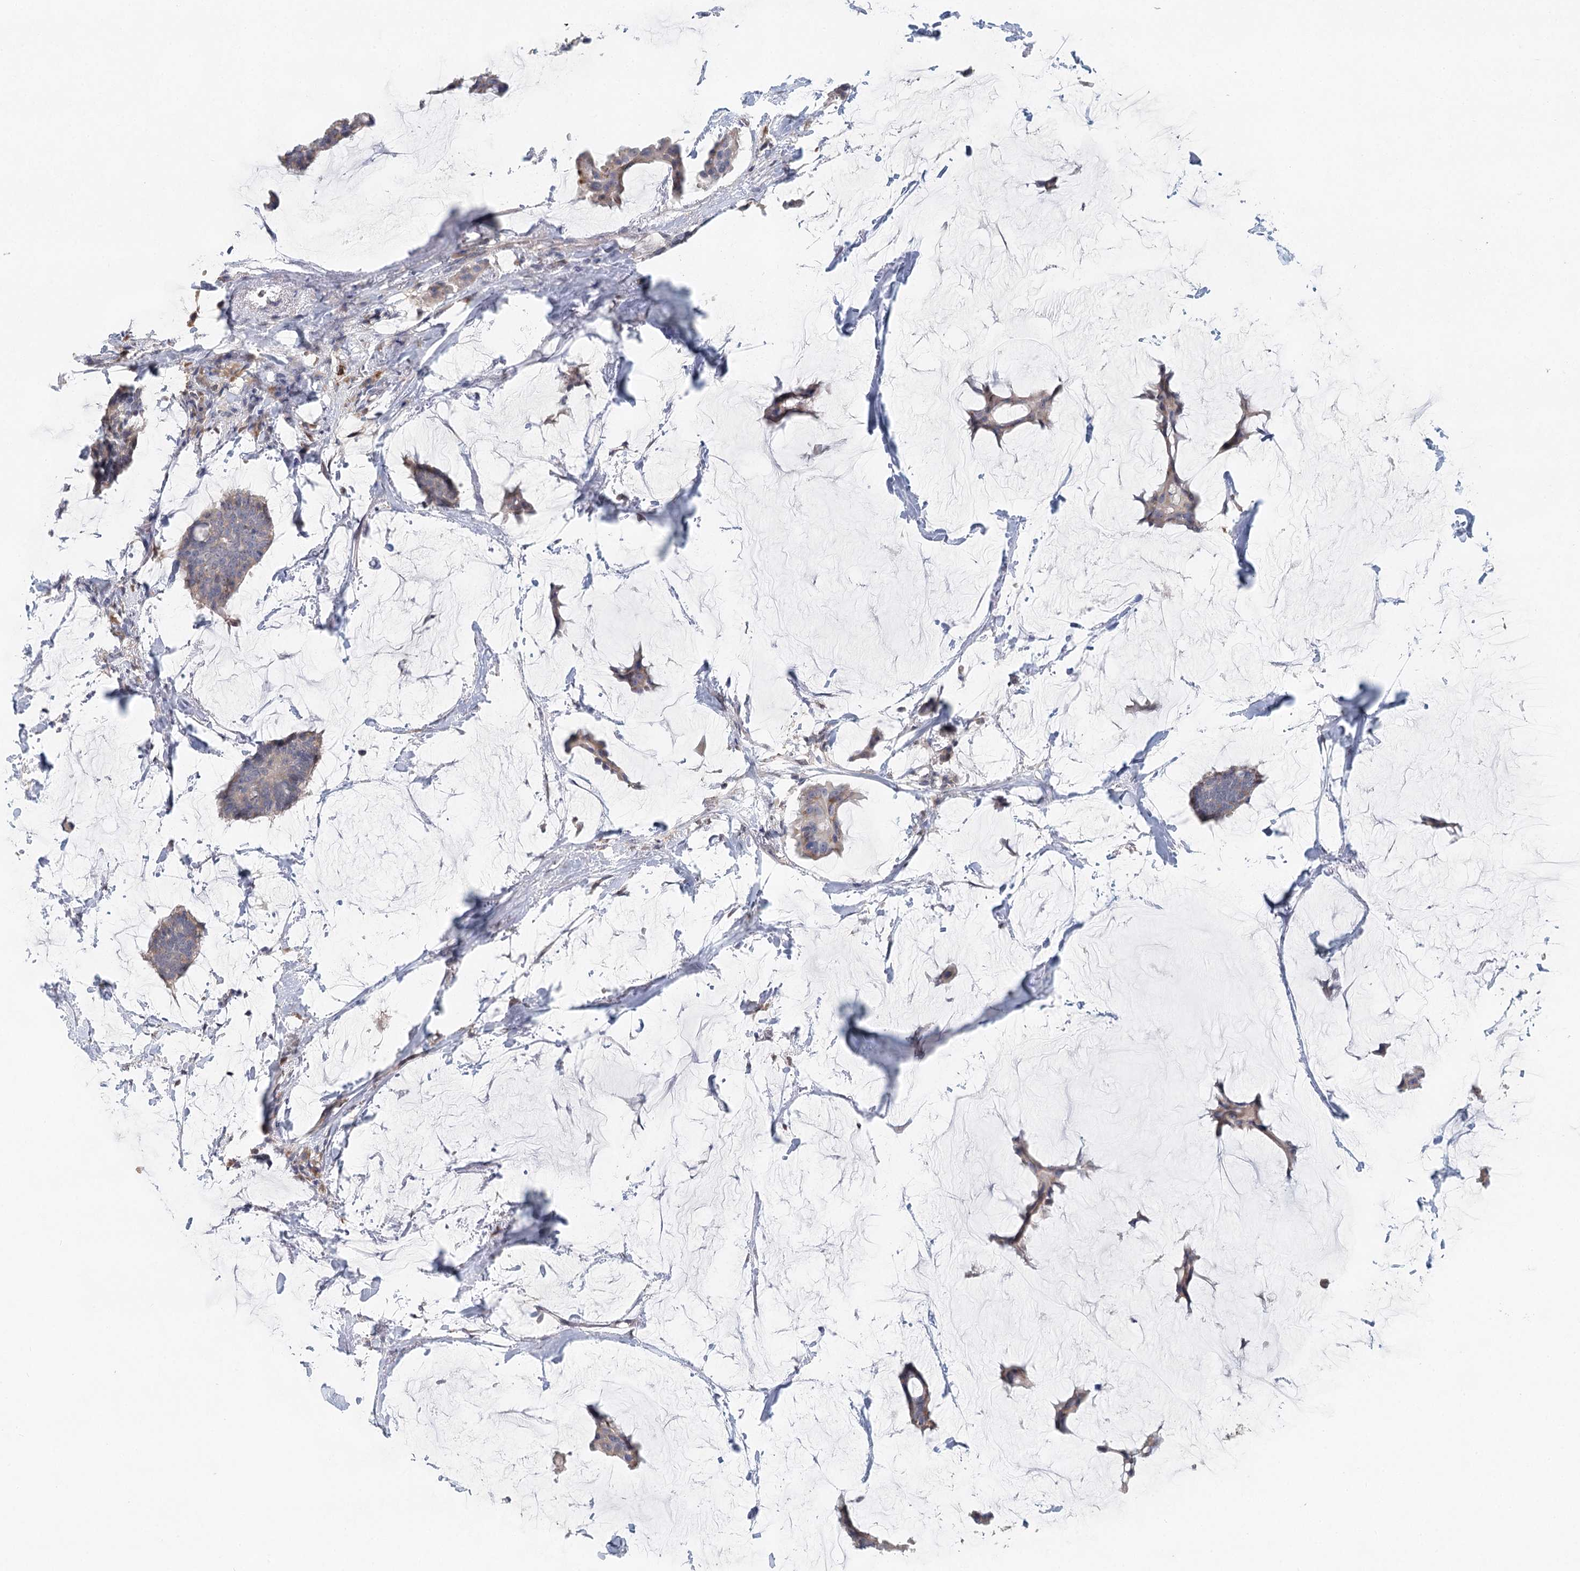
{"staining": {"intensity": "weak", "quantity": "25%-75%", "location": "cytoplasmic/membranous"}, "tissue": "breast cancer", "cell_type": "Tumor cells", "image_type": "cancer", "snomed": [{"axis": "morphology", "description": "Duct carcinoma"}, {"axis": "topography", "description": "Breast"}], "caption": "IHC of human breast intraductal carcinoma shows low levels of weak cytoplasmic/membranous positivity in about 25%-75% of tumor cells. (Stains: DAB (3,3'-diaminobenzidine) in brown, nuclei in blue, Microscopy: brightfield microscopy at high magnification).", "gene": "BLTP1", "patient": {"sex": "female", "age": 93}}